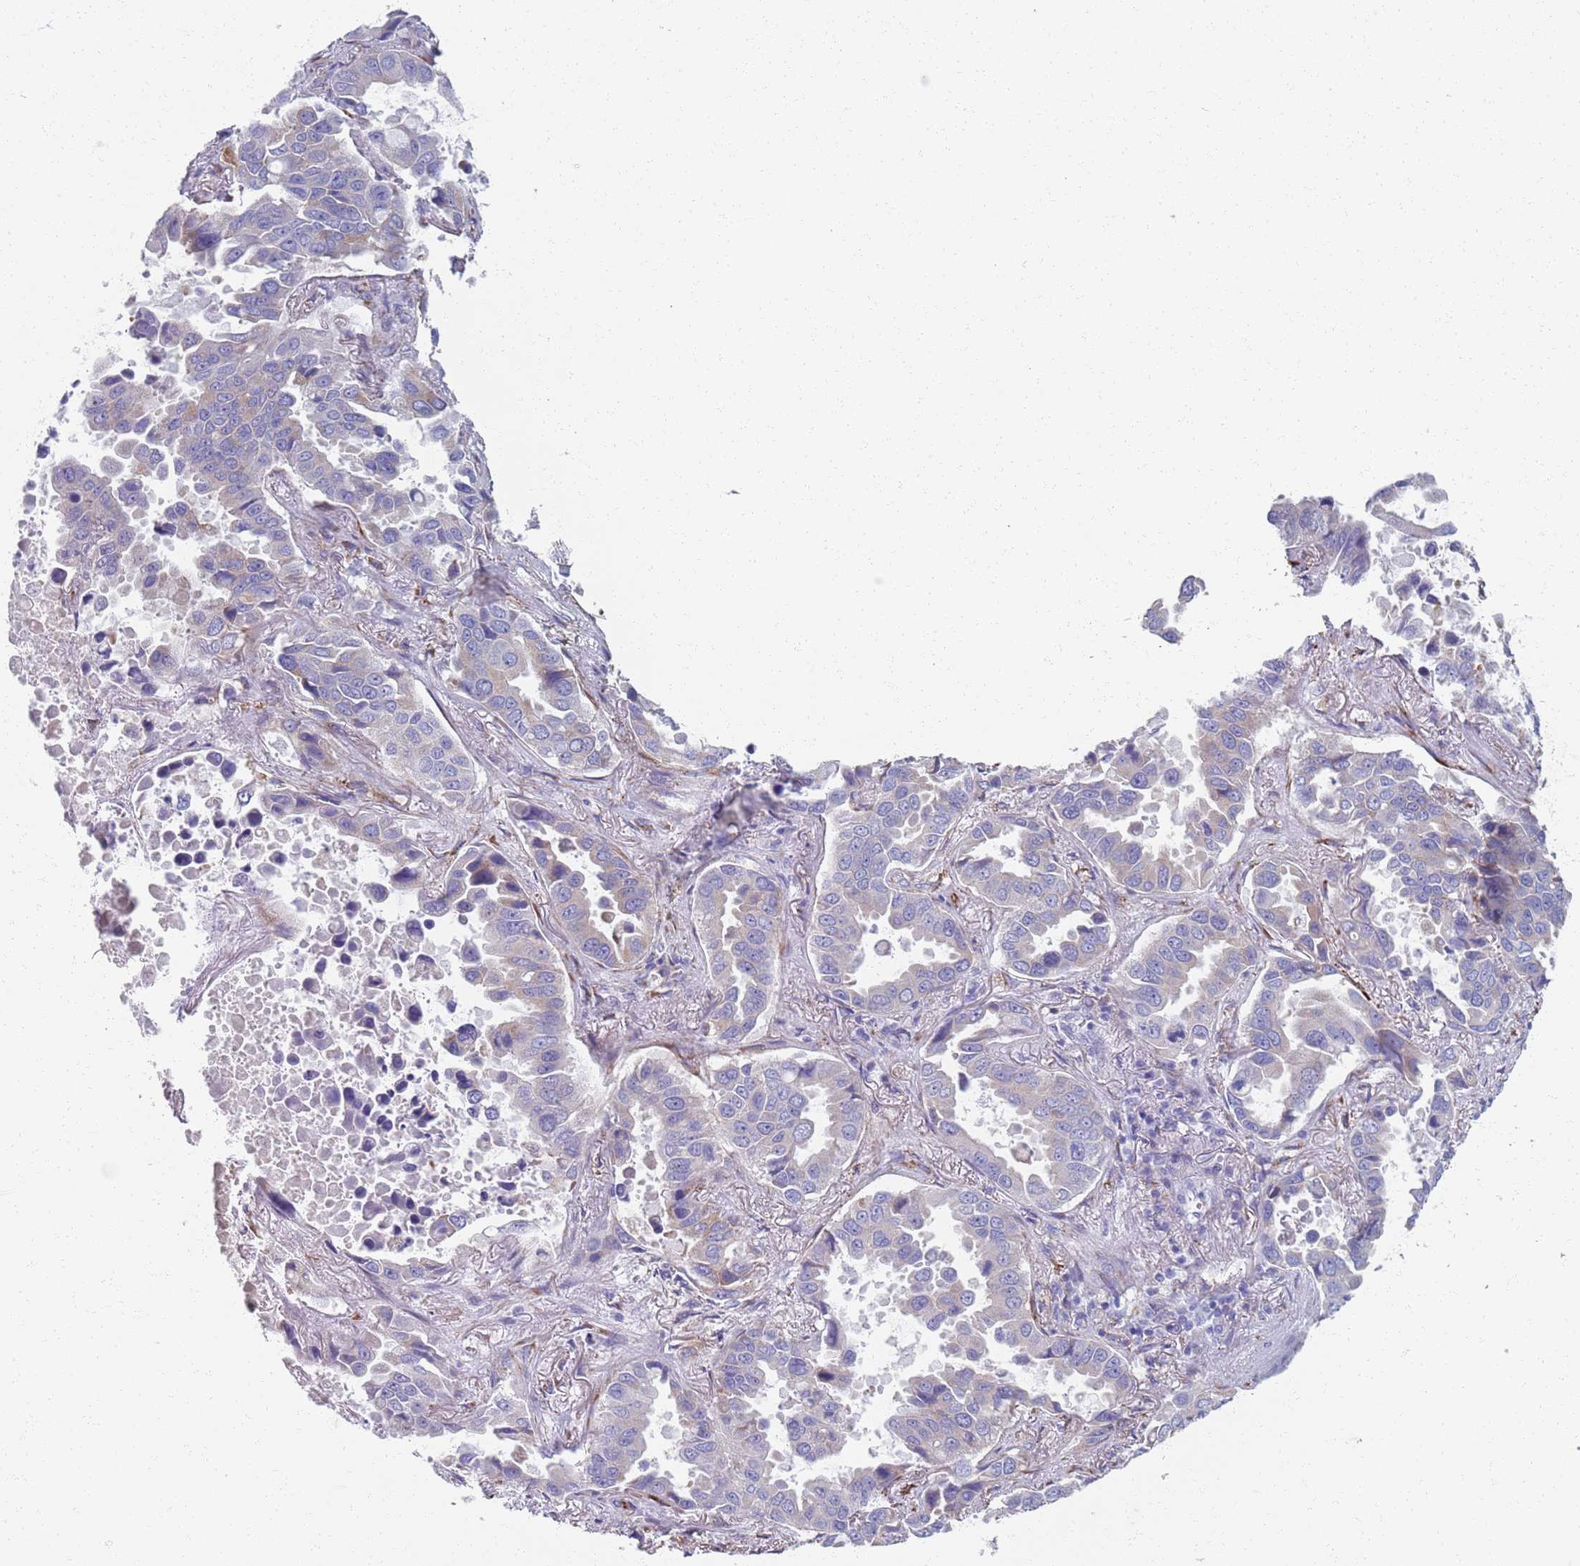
{"staining": {"intensity": "negative", "quantity": "none", "location": "none"}, "tissue": "lung cancer", "cell_type": "Tumor cells", "image_type": "cancer", "snomed": [{"axis": "morphology", "description": "Adenocarcinoma, NOS"}, {"axis": "topography", "description": "Lung"}], "caption": "This is an IHC micrograph of human lung adenocarcinoma. There is no staining in tumor cells.", "gene": "PLOD1", "patient": {"sex": "male", "age": 64}}